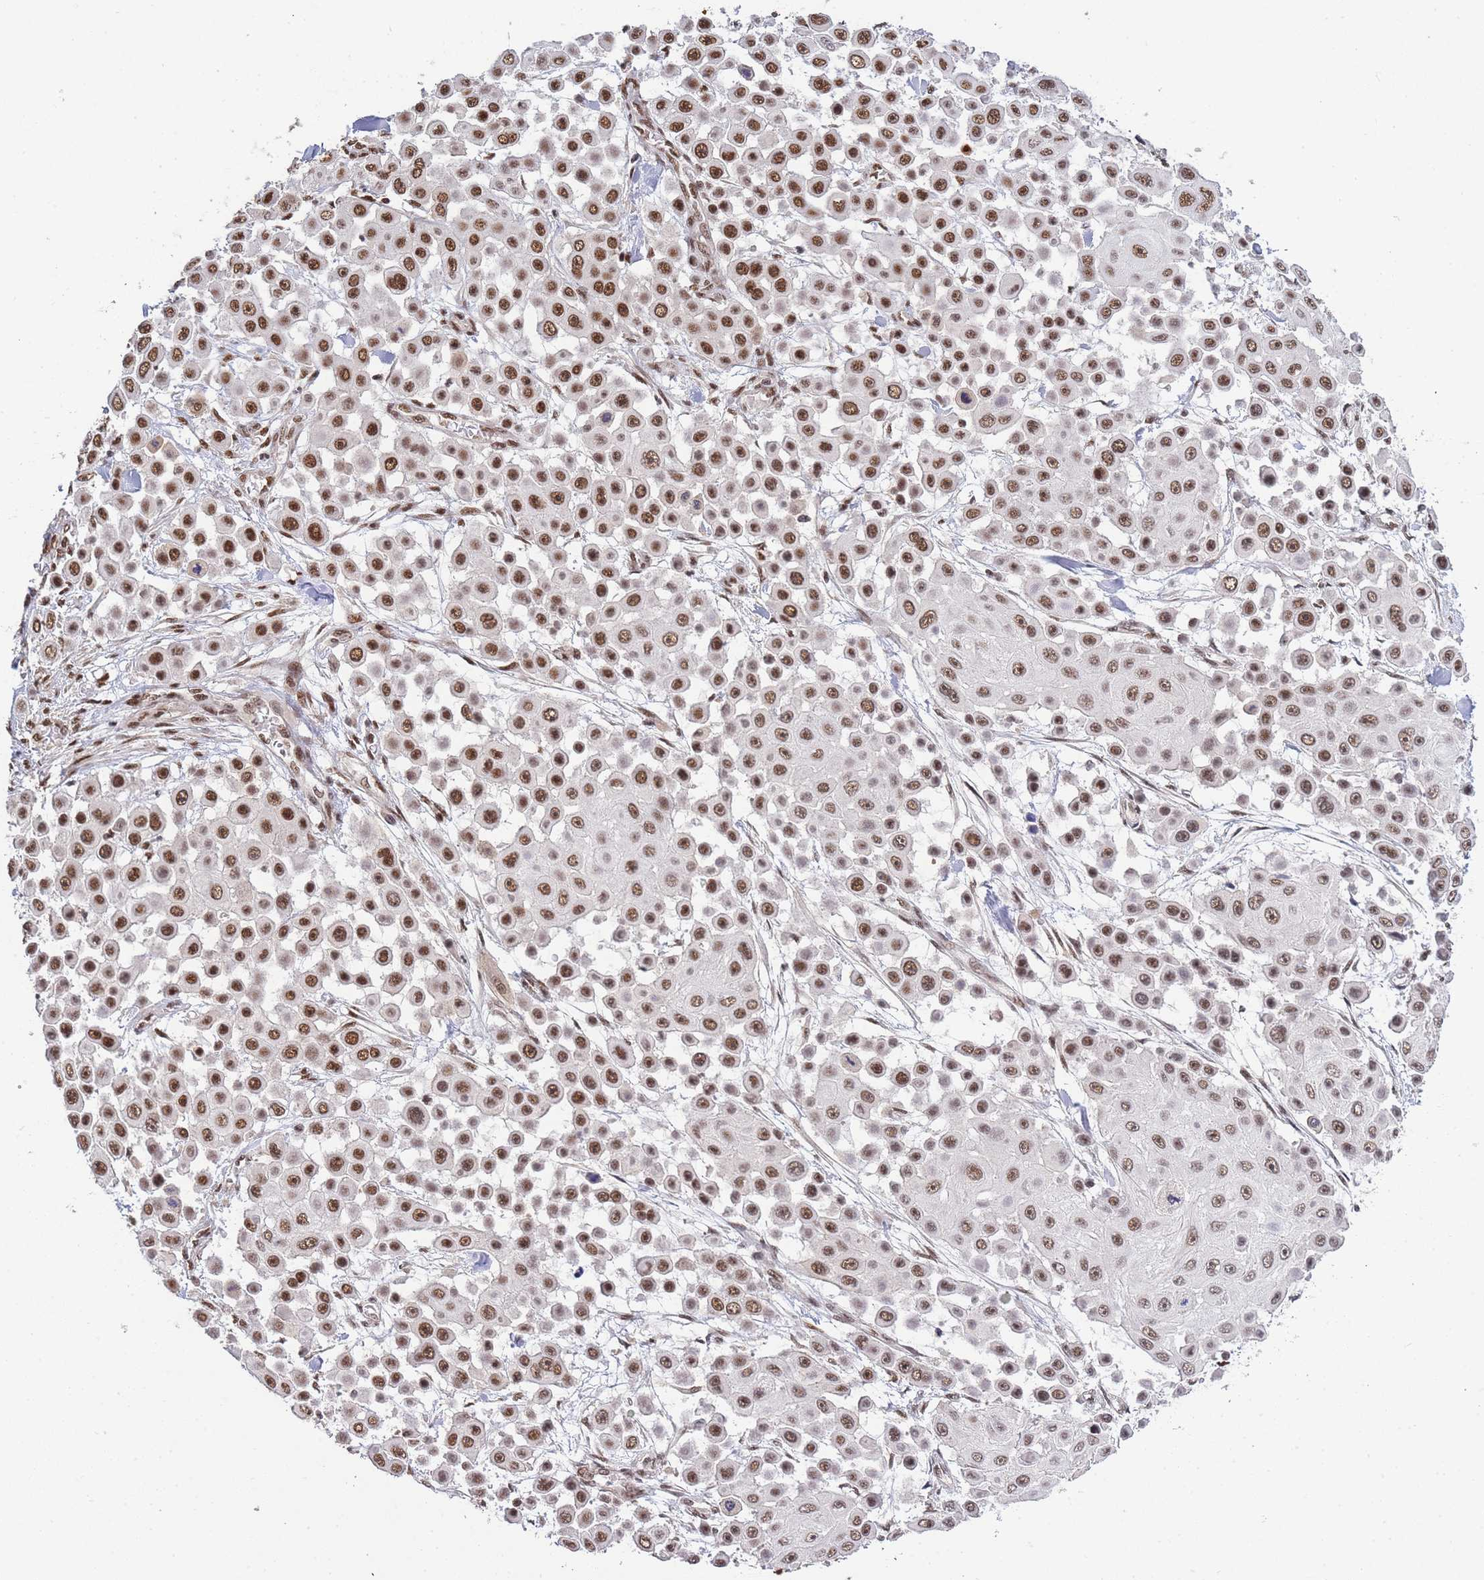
{"staining": {"intensity": "strong", "quantity": ">75%", "location": "nuclear"}, "tissue": "skin cancer", "cell_type": "Tumor cells", "image_type": "cancer", "snomed": [{"axis": "morphology", "description": "Squamous cell carcinoma, NOS"}, {"axis": "topography", "description": "Skin"}], "caption": "Immunohistochemistry (IHC) image of human skin cancer stained for a protein (brown), which exhibits high levels of strong nuclear staining in about >75% of tumor cells.", "gene": "PRKDC", "patient": {"sex": "male", "age": 67}}